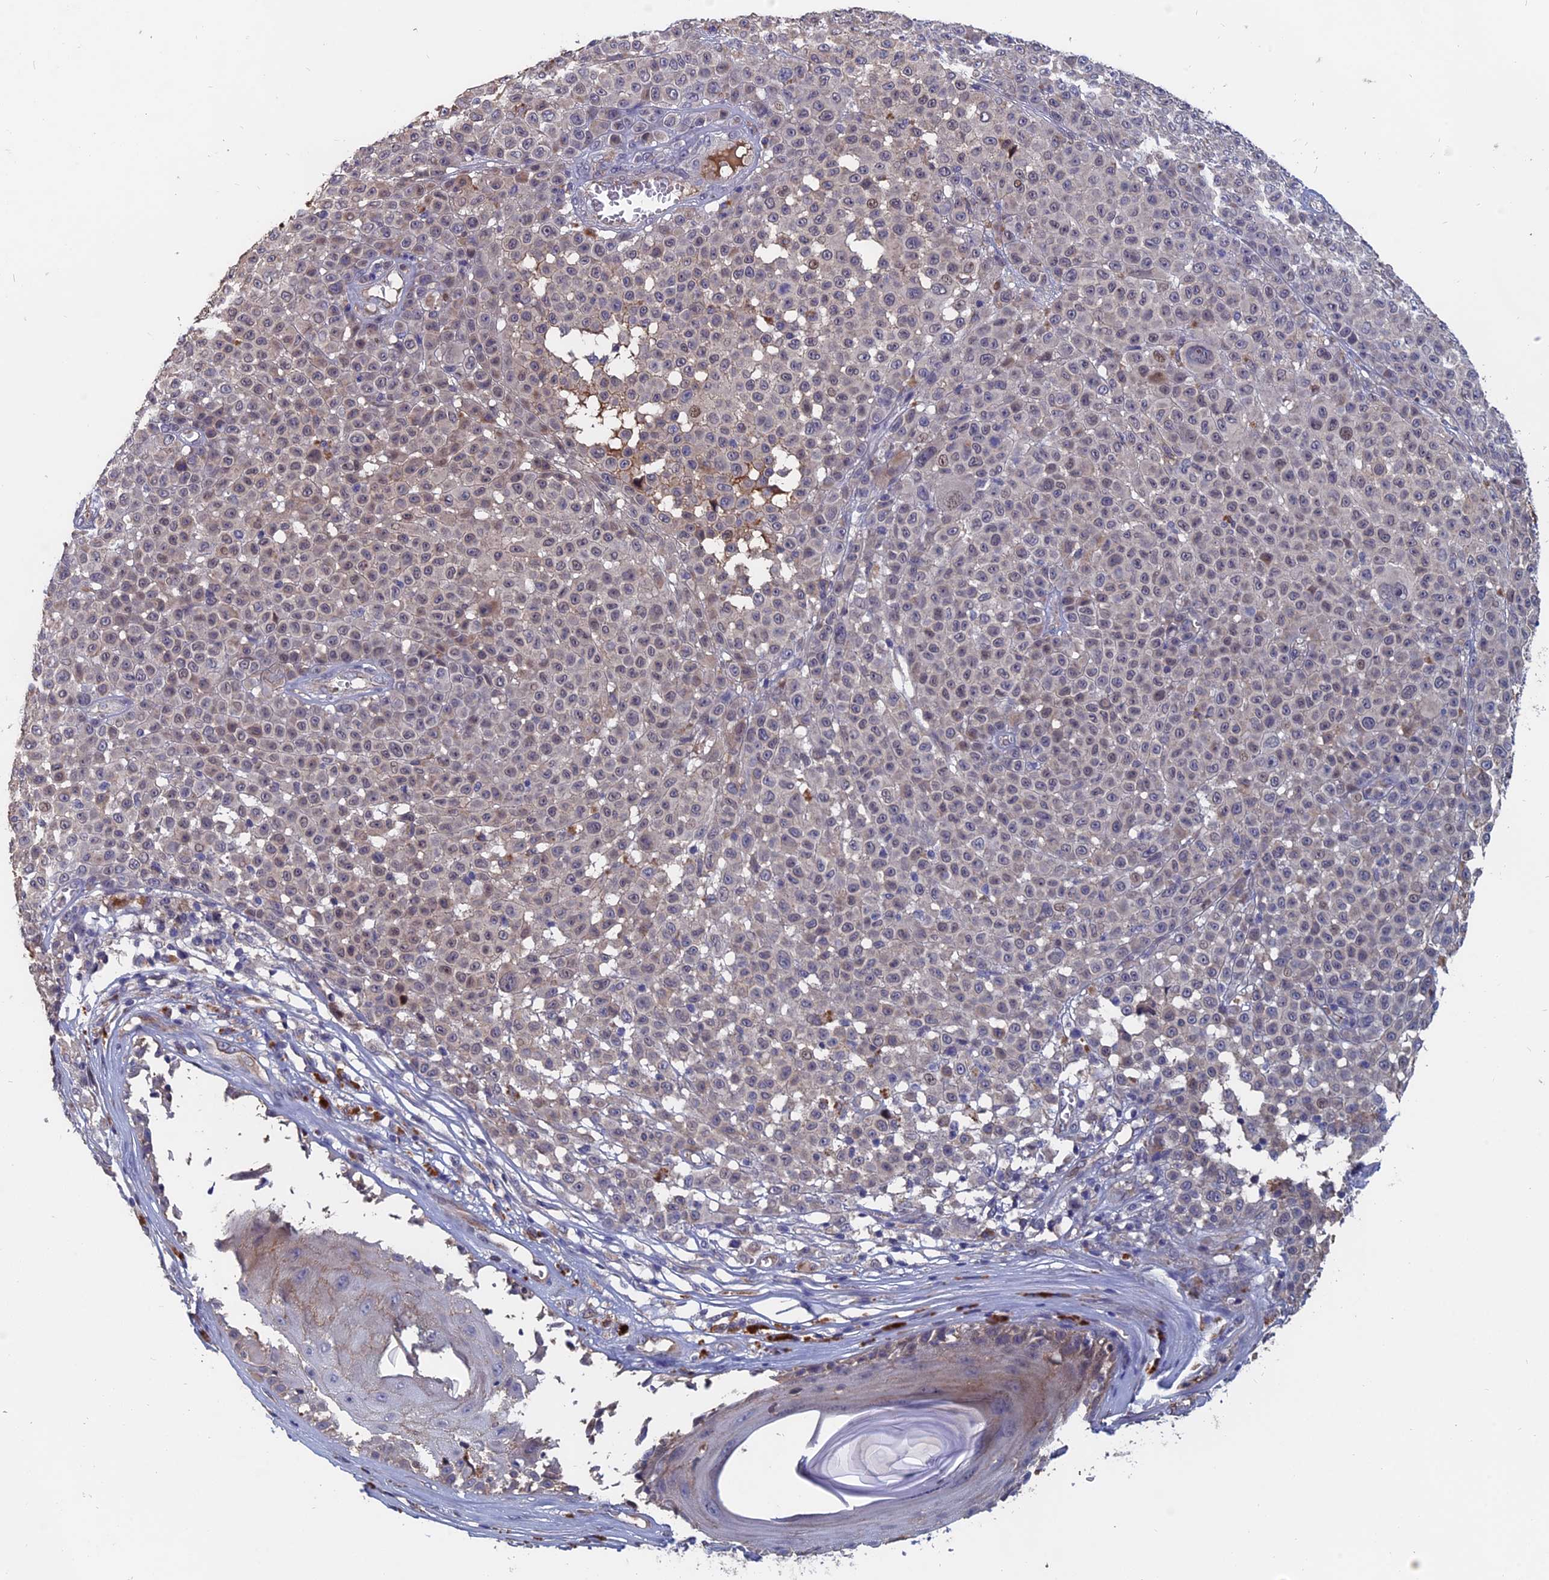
{"staining": {"intensity": "weak", "quantity": "<25%", "location": "cytoplasmic/membranous"}, "tissue": "melanoma", "cell_type": "Tumor cells", "image_type": "cancer", "snomed": [{"axis": "morphology", "description": "Malignant melanoma, NOS"}, {"axis": "topography", "description": "Skin"}], "caption": "This is an IHC histopathology image of malignant melanoma. There is no expression in tumor cells.", "gene": "SLC33A1", "patient": {"sex": "female", "age": 94}}